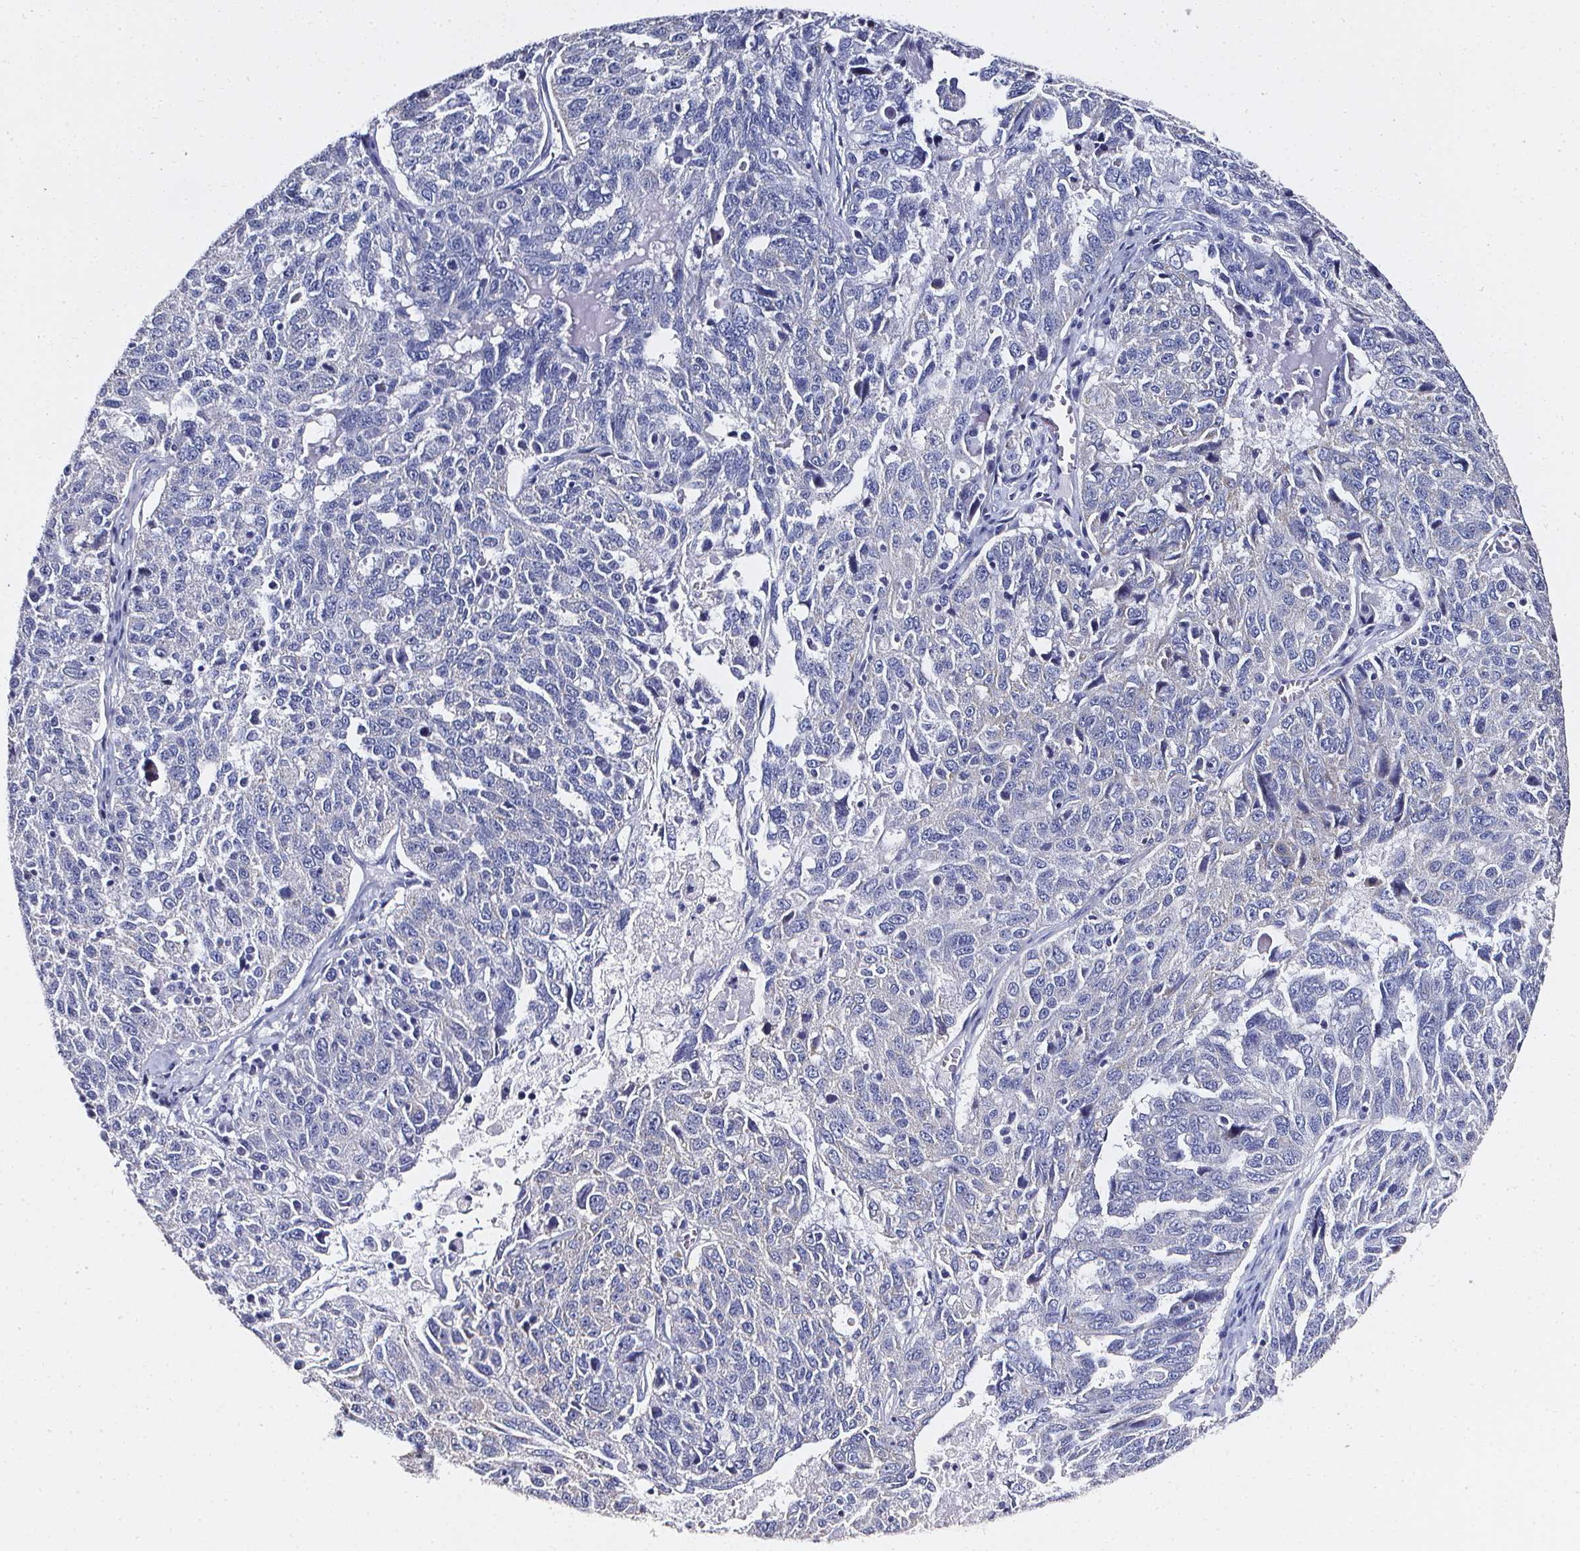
{"staining": {"intensity": "negative", "quantity": "none", "location": "none"}, "tissue": "ovarian cancer", "cell_type": "Tumor cells", "image_type": "cancer", "snomed": [{"axis": "morphology", "description": "Cystadenocarcinoma, serous, NOS"}, {"axis": "topography", "description": "Ovary"}], "caption": "The image displays no staining of tumor cells in ovarian serous cystadenocarcinoma.", "gene": "ELAVL2", "patient": {"sex": "female", "age": 71}}